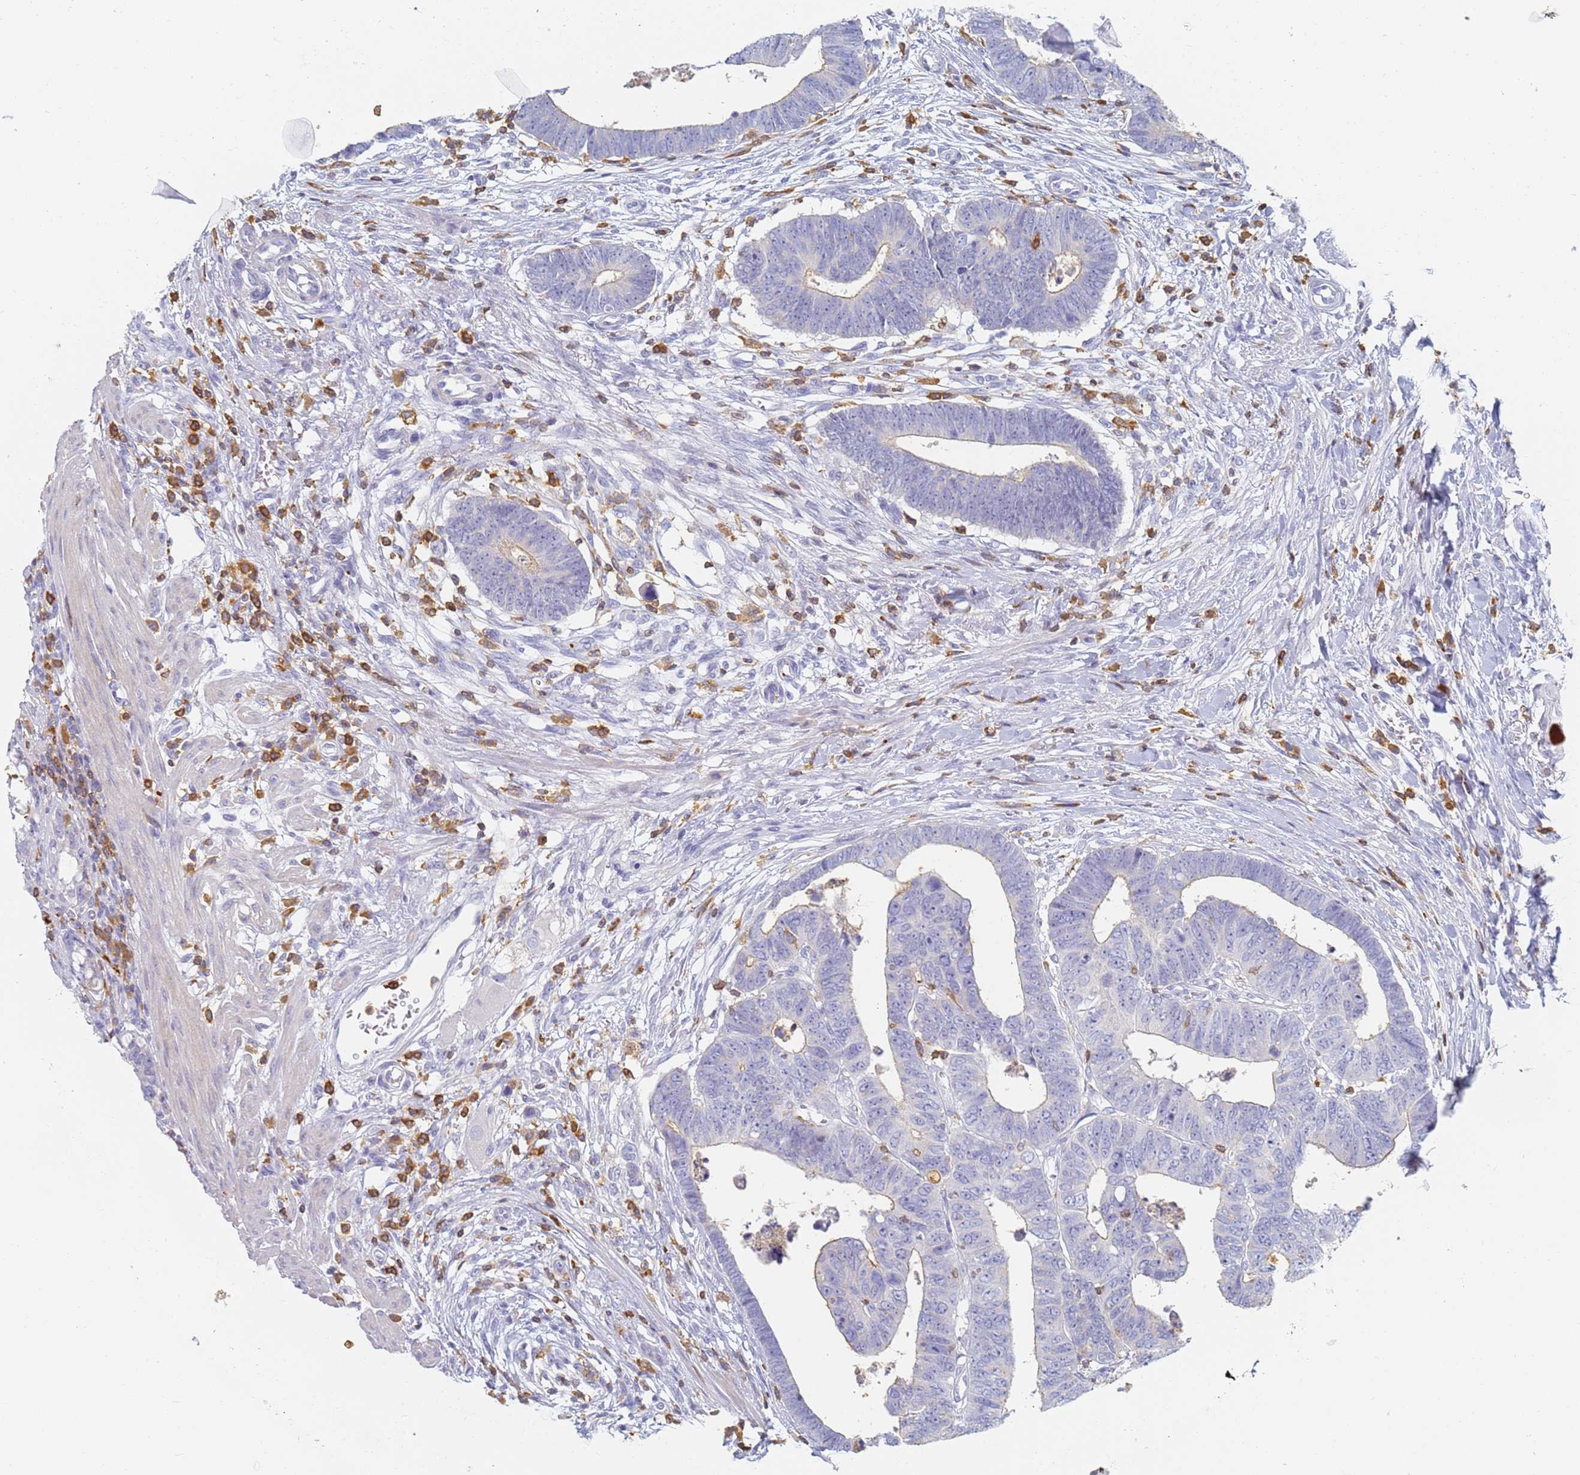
{"staining": {"intensity": "negative", "quantity": "none", "location": "none"}, "tissue": "colorectal cancer", "cell_type": "Tumor cells", "image_type": "cancer", "snomed": [{"axis": "morphology", "description": "Normal tissue, NOS"}, {"axis": "morphology", "description": "Adenocarcinoma, NOS"}, {"axis": "topography", "description": "Rectum"}], "caption": "IHC of adenocarcinoma (colorectal) displays no positivity in tumor cells. (Stains: DAB immunohistochemistry with hematoxylin counter stain, Microscopy: brightfield microscopy at high magnification).", "gene": "BIN2", "patient": {"sex": "female", "age": 65}}